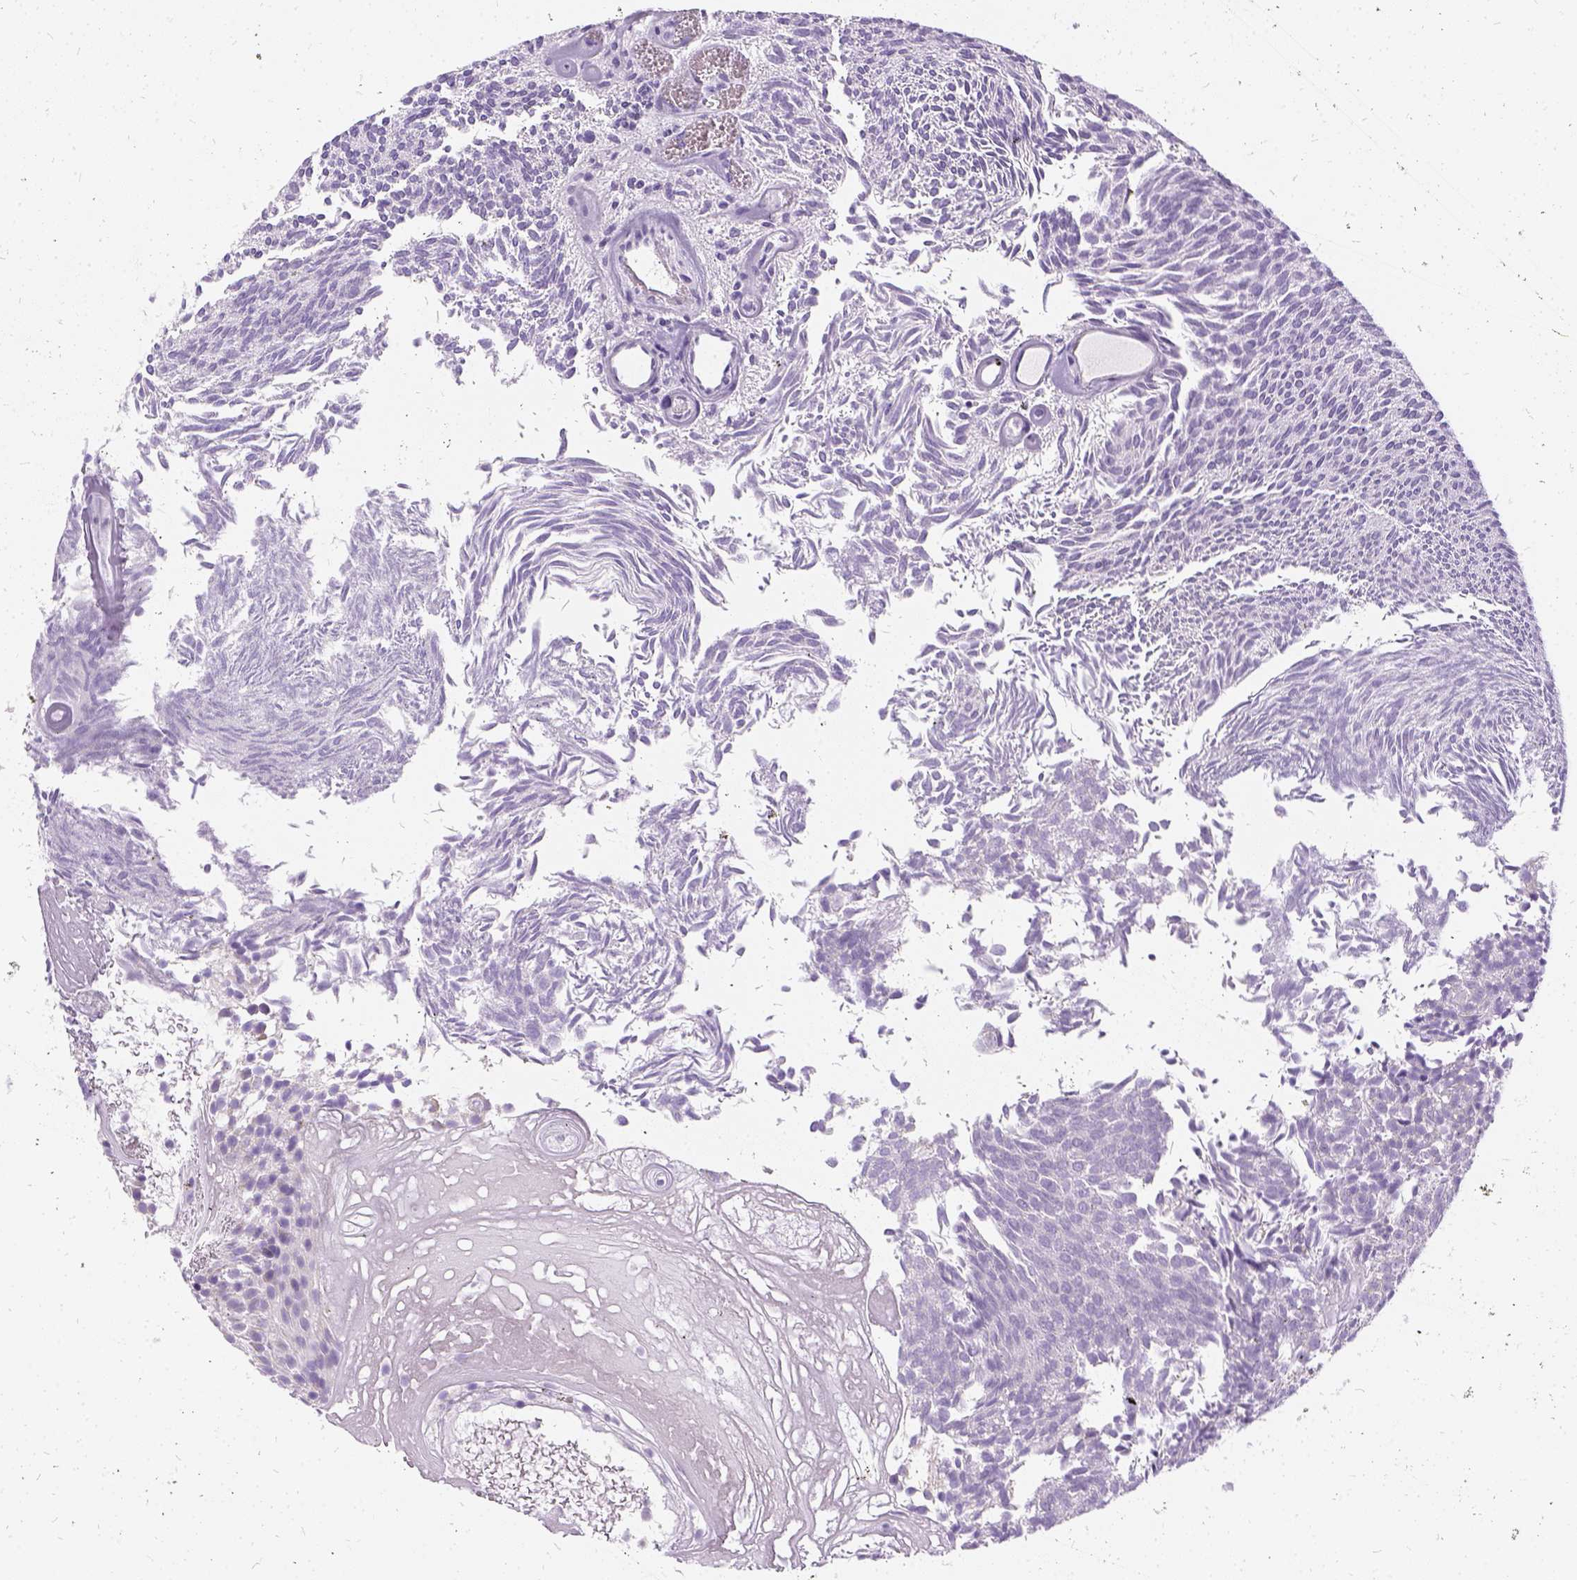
{"staining": {"intensity": "negative", "quantity": "none", "location": "none"}, "tissue": "urothelial cancer", "cell_type": "Tumor cells", "image_type": "cancer", "snomed": [{"axis": "morphology", "description": "Urothelial carcinoma, Low grade"}, {"axis": "topography", "description": "Urinary bladder"}], "caption": "Tumor cells are negative for protein expression in human low-grade urothelial carcinoma.", "gene": "FDX1", "patient": {"sex": "male", "age": 77}}